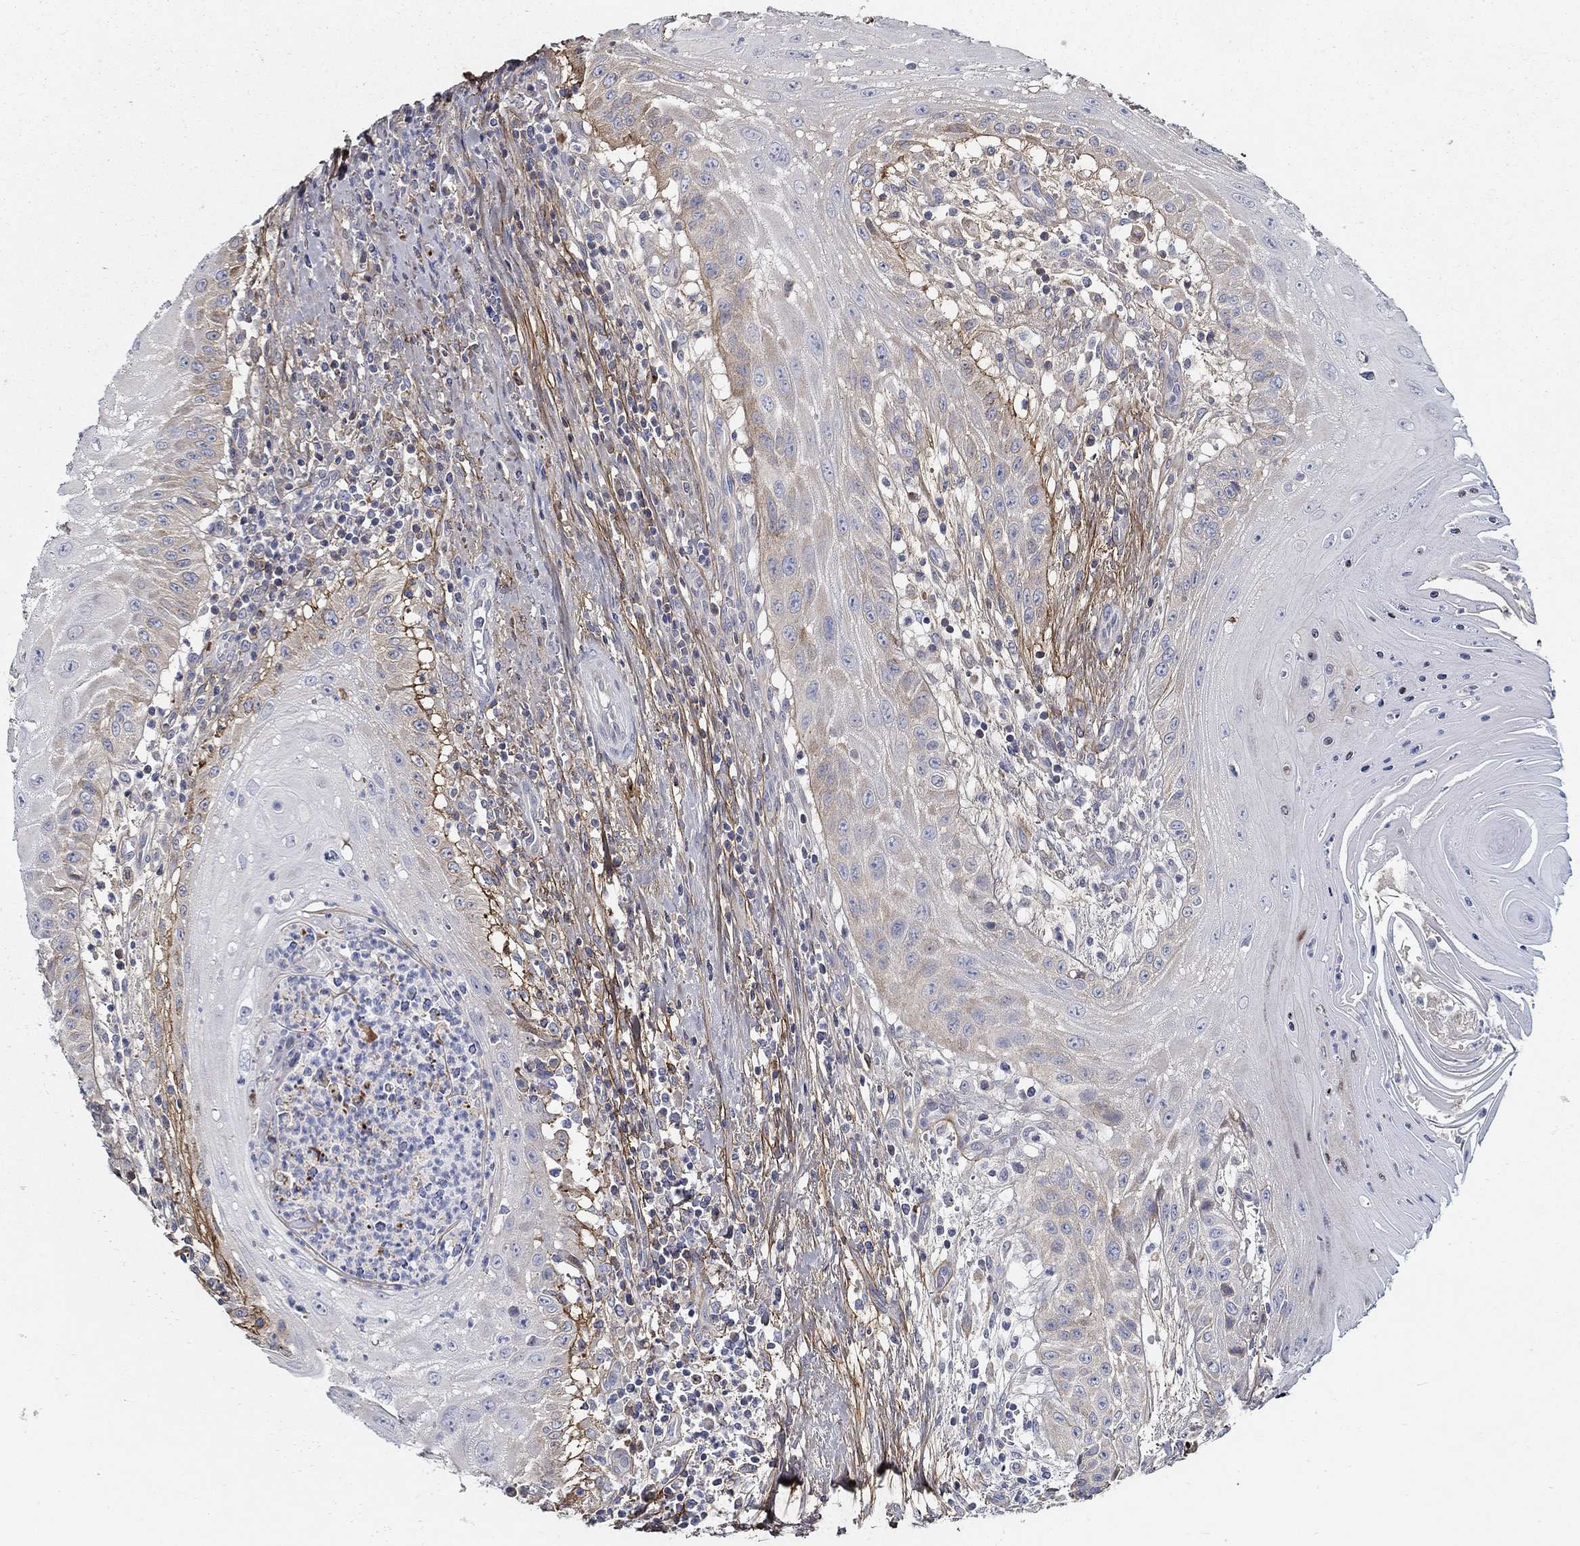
{"staining": {"intensity": "weak", "quantity": "<25%", "location": "cytoplasmic/membranous"}, "tissue": "head and neck cancer", "cell_type": "Tumor cells", "image_type": "cancer", "snomed": [{"axis": "morphology", "description": "Squamous cell carcinoma, NOS"}, {"axis": "topography", "description": "Oral tissue"}, {"axis": "topography", "description": "Head-Neck"}], "caption": "High magnification brightfield microscopy of head and neck squamous cell carcinoma stained with DAB (brown) and counterstained with hematoxylin (blue): tumor cells show no significant positivity.", "gene": "TGFBI", "patient": {"sex": "male", "age": 58}}